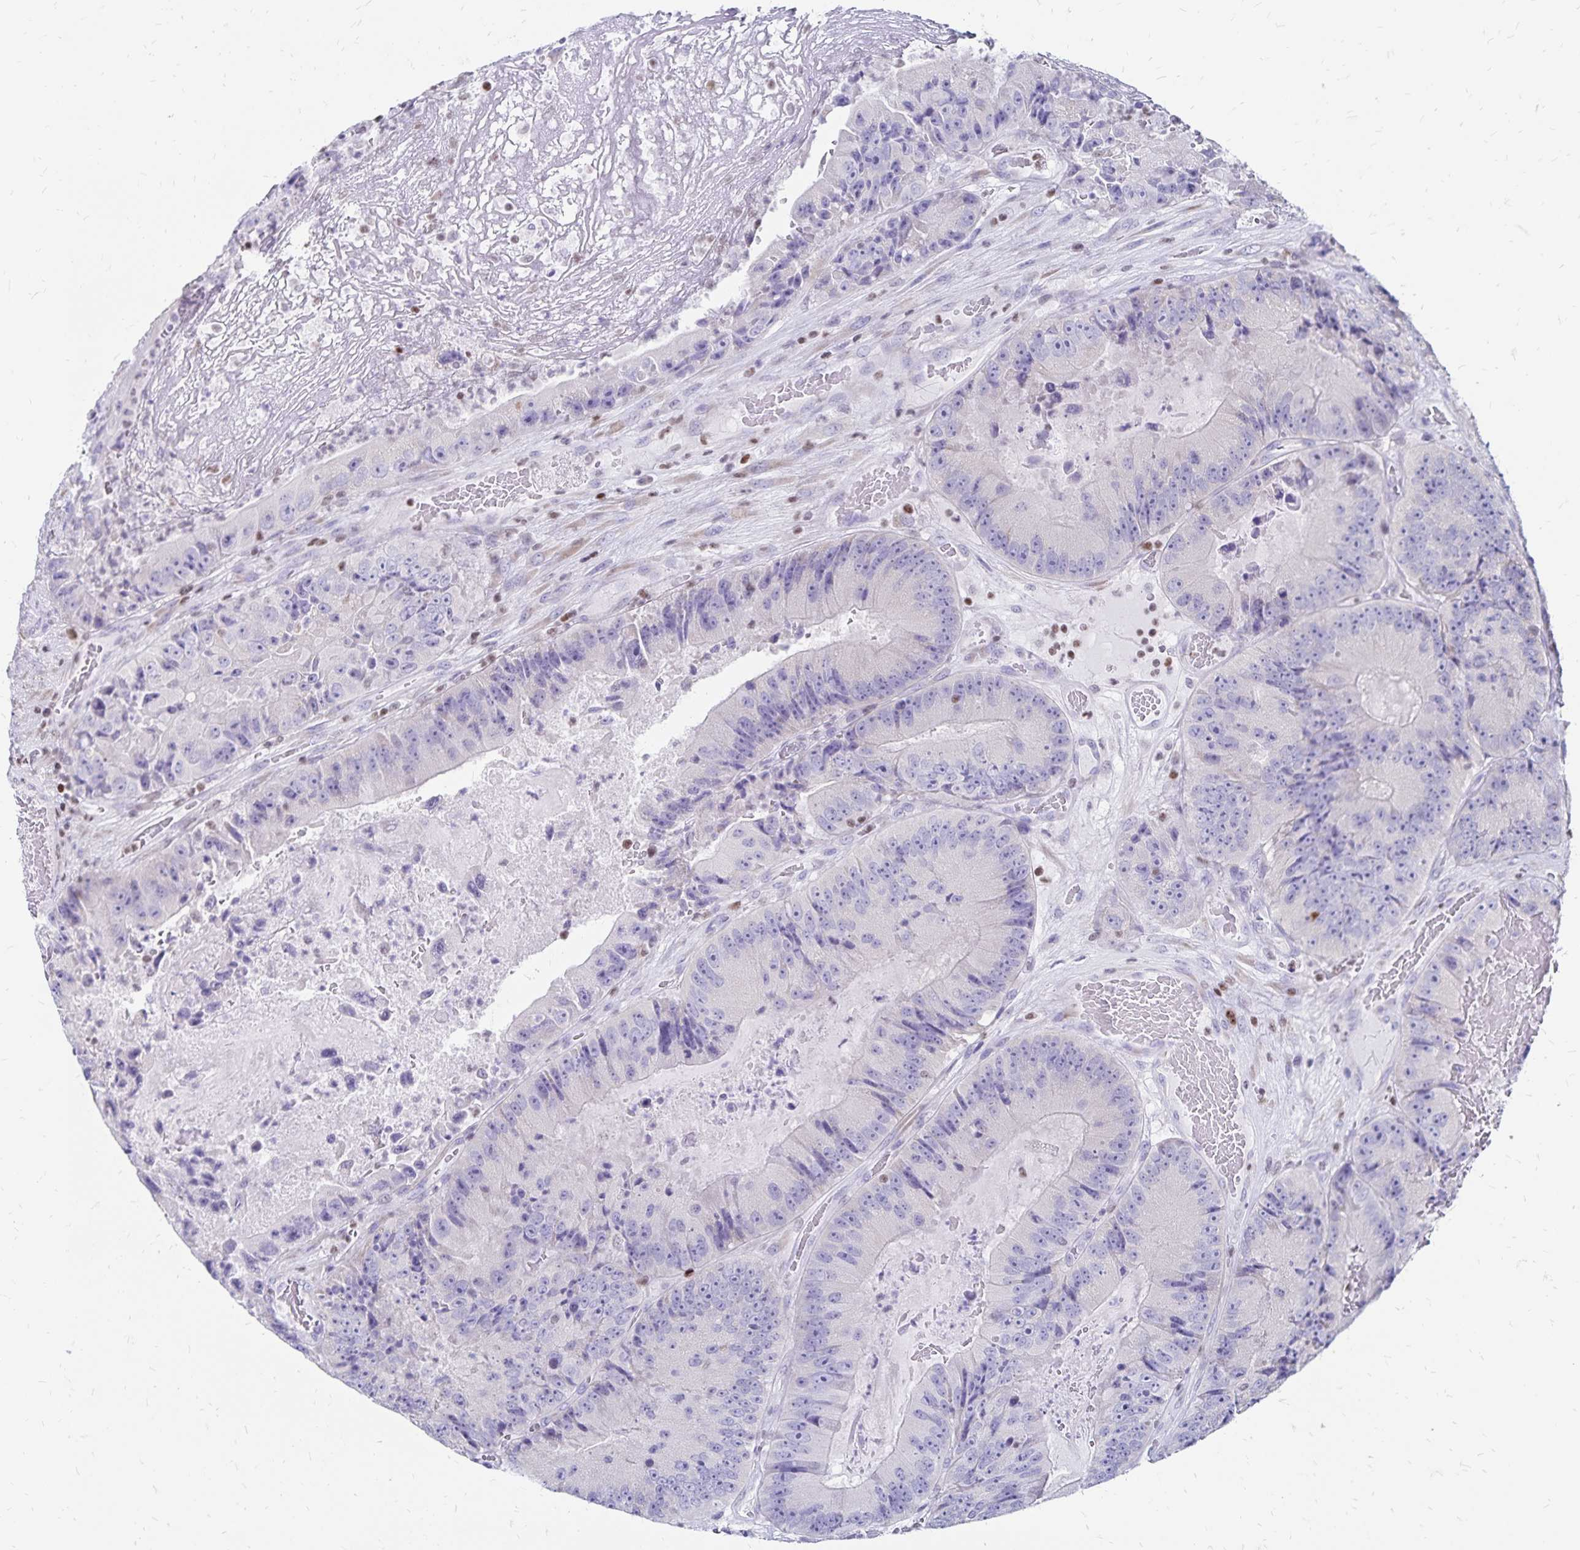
{"staining": {"intensity": "negative", "quantity": "none", "location": "none"}, "tissue": "colorectal cancer", "cell_type": "Tumor cells", "image_type": "cancer", "snomed": [{"axis": "morphology", "description": "Adenocarcinoma, NOS"}, {"axis": "topography", "description": "Colon"}], "caption": "Tumor cells are negative for protein expression in human adenocarcinoma (colorectal).", "gene": "IKZF1", "patient": {"sex": "female", "age": 86}}